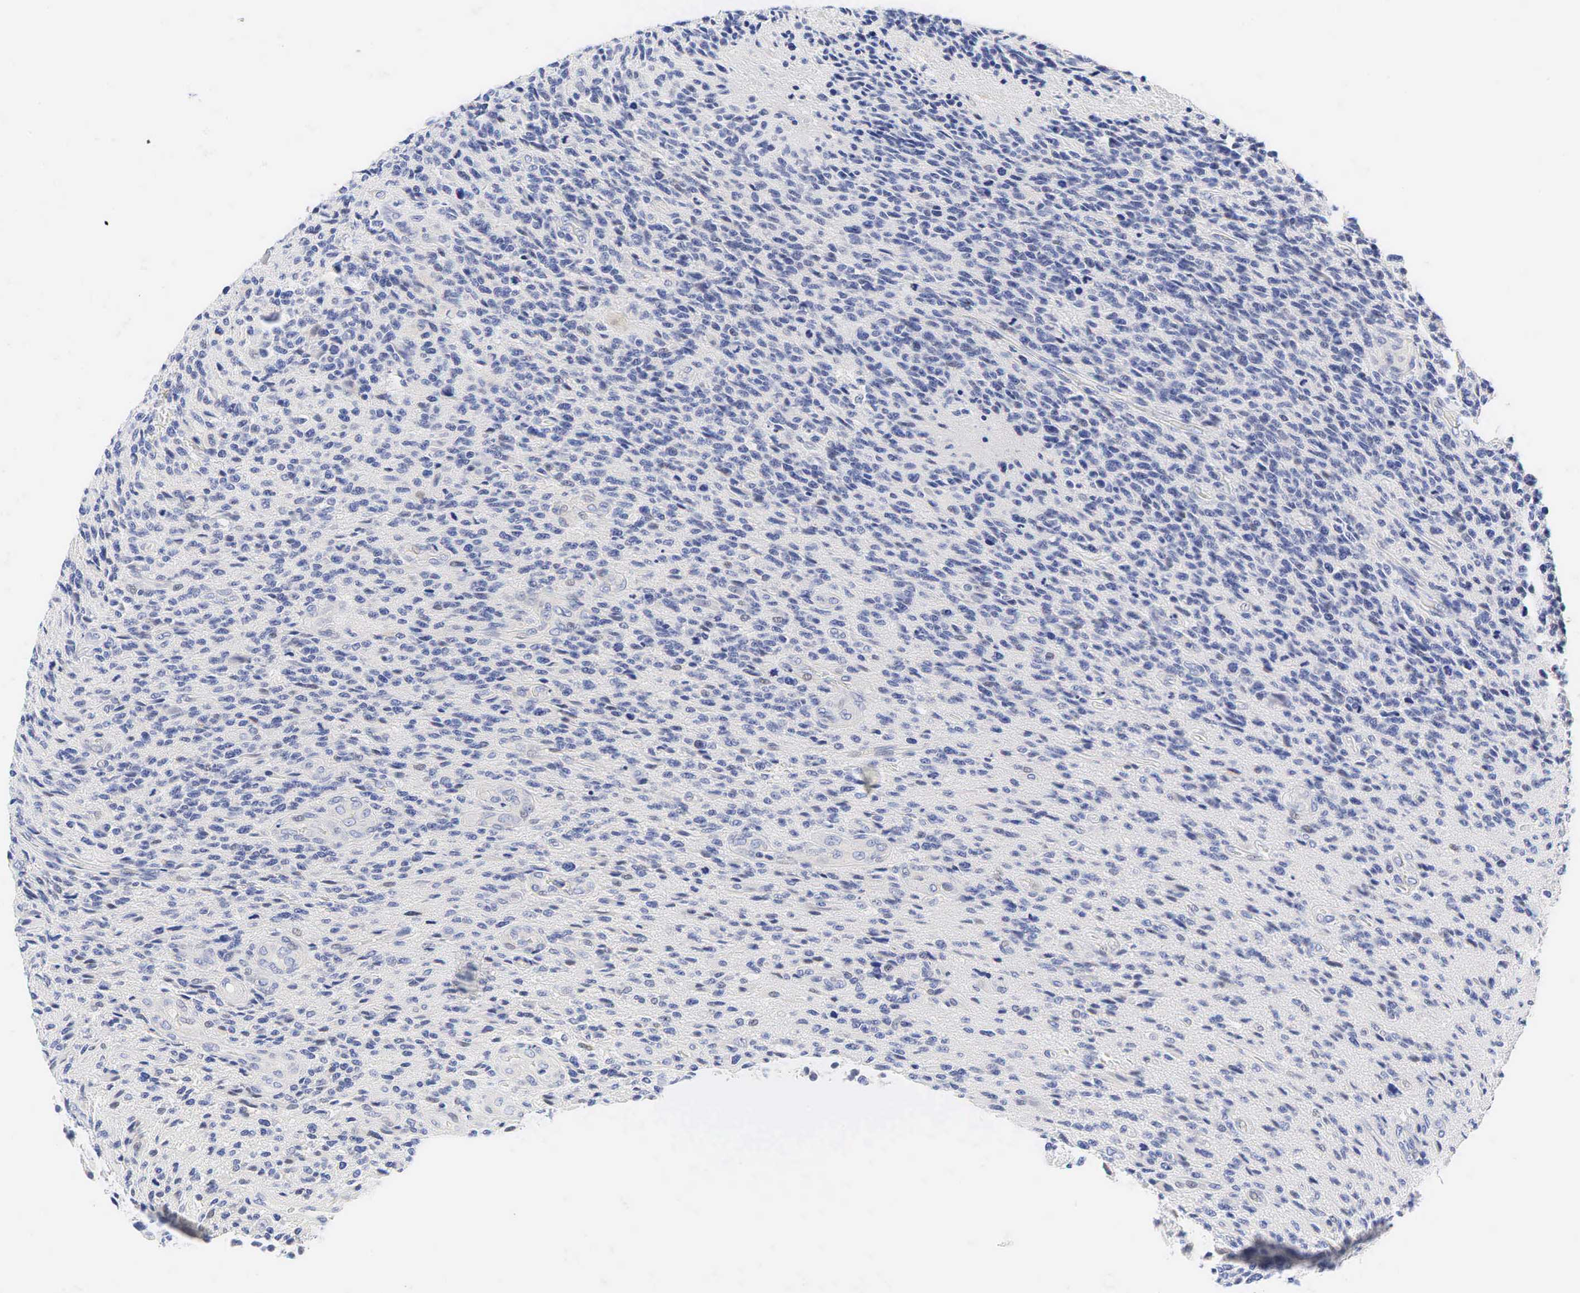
{"staining": {"intensity": "negative", "quantity": "none", "location": "none"}, "tissue": "glioma", "cell_type": "Tumor cells", "image_type": "cancer", "snomed": [{"axis": "morphology", "description": "Glioma, malignant, High grade"}, {"axis": "topography", "description": "Brain"}], "caption": "High power microscopy histopathology image of an immunohistochemistry photomicrograph of malignant glioma (high-grade), revealing no significant staining in tumor cells.", "gene": "AR", "patient": {"sex": "male", "age": 36}}